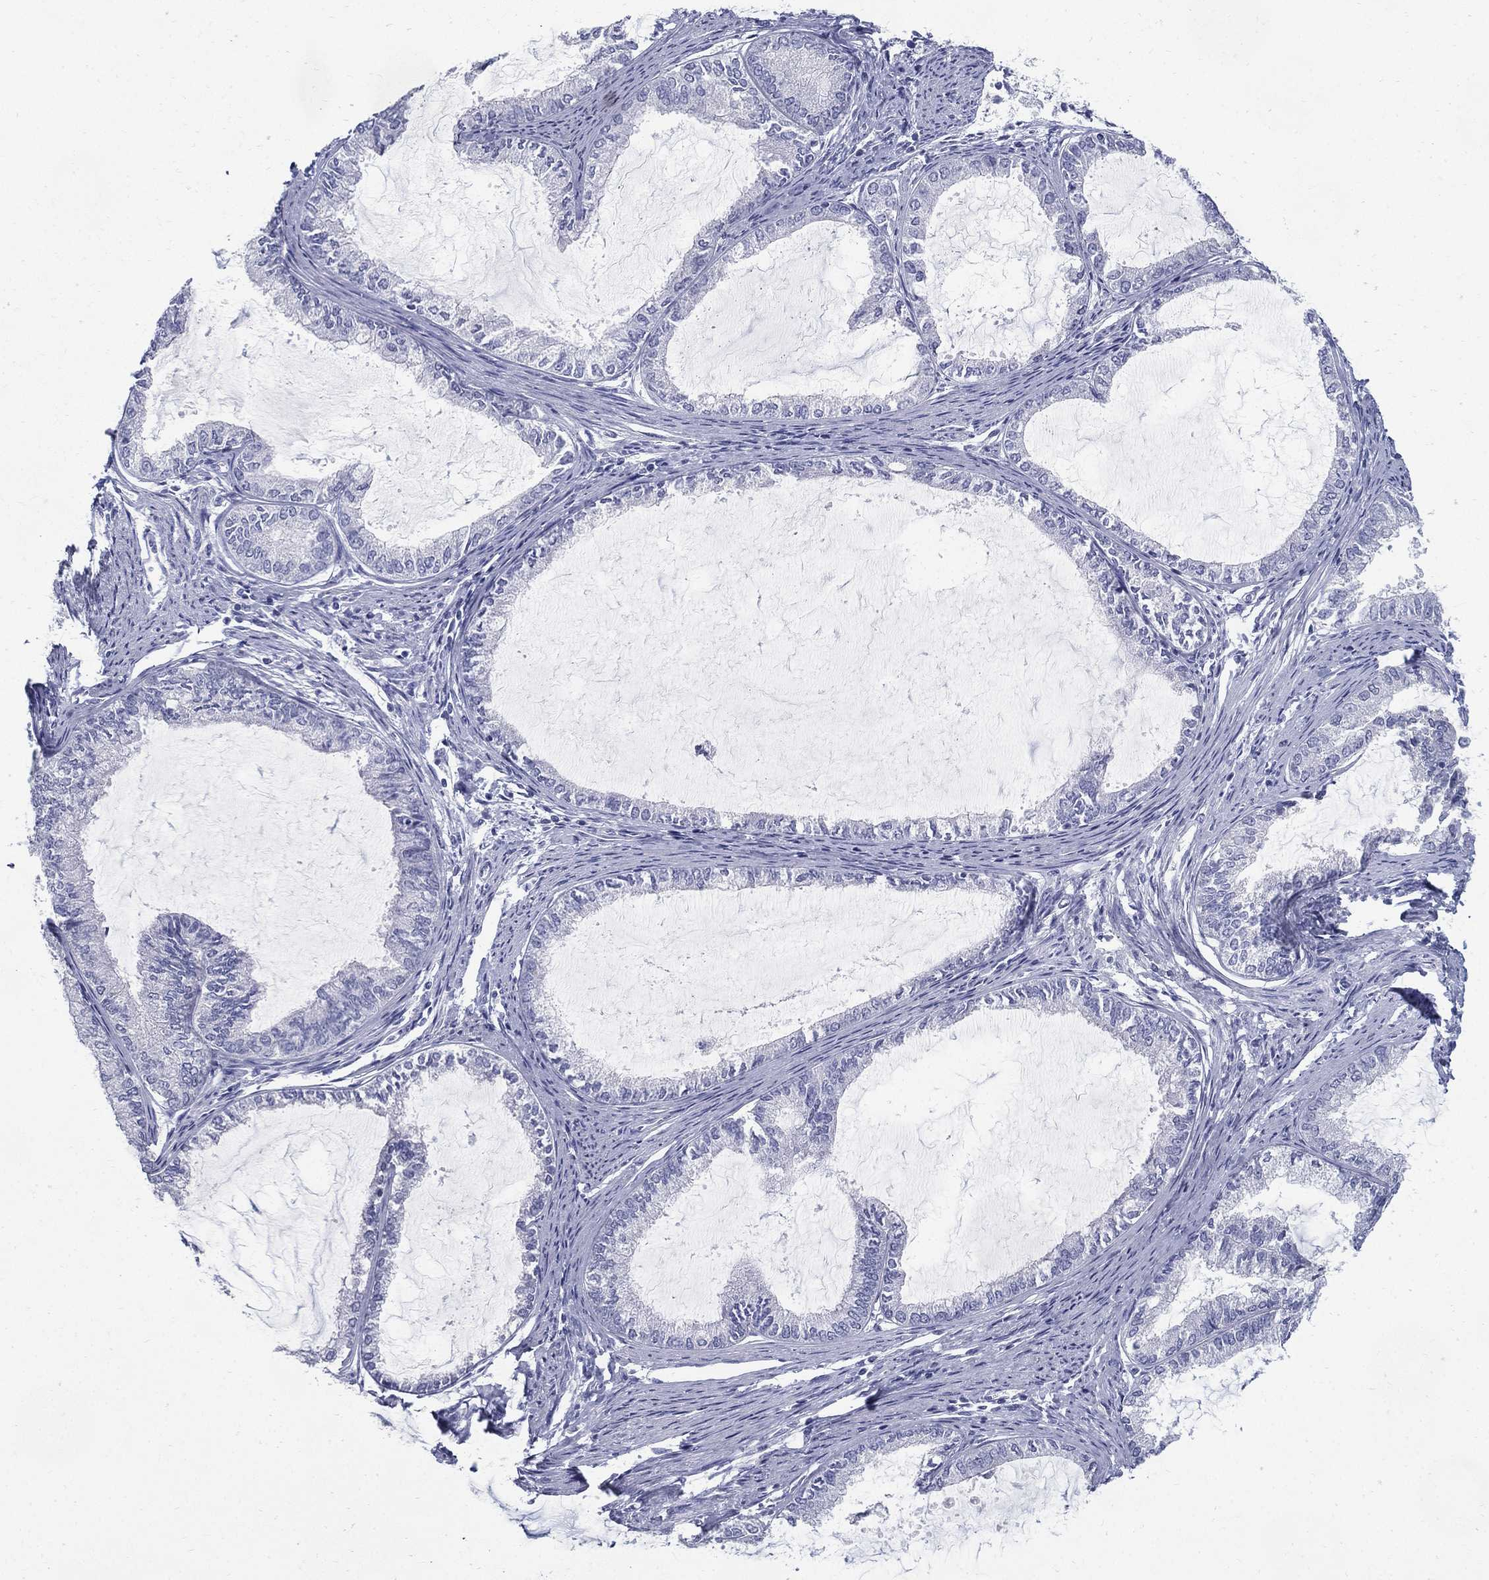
{"staining": {"intensity": "negative", "quantity": "none", "location": "none"}, "tissue": "endometrial cancer", "cell_type": "Tumor cells", "image_type": "cancer", "snomed": [{"axis": "morphology", "description": "Adenocarcinoma, NOS"}, {"axis": "topography", "description": "Endometrium"}], "caption": "Protein analysis of endometrial cancer demonstrates no significant staining in tumor cells.", "gene": "KIF2C", "patient": {"sex": "female", "age": 86}}